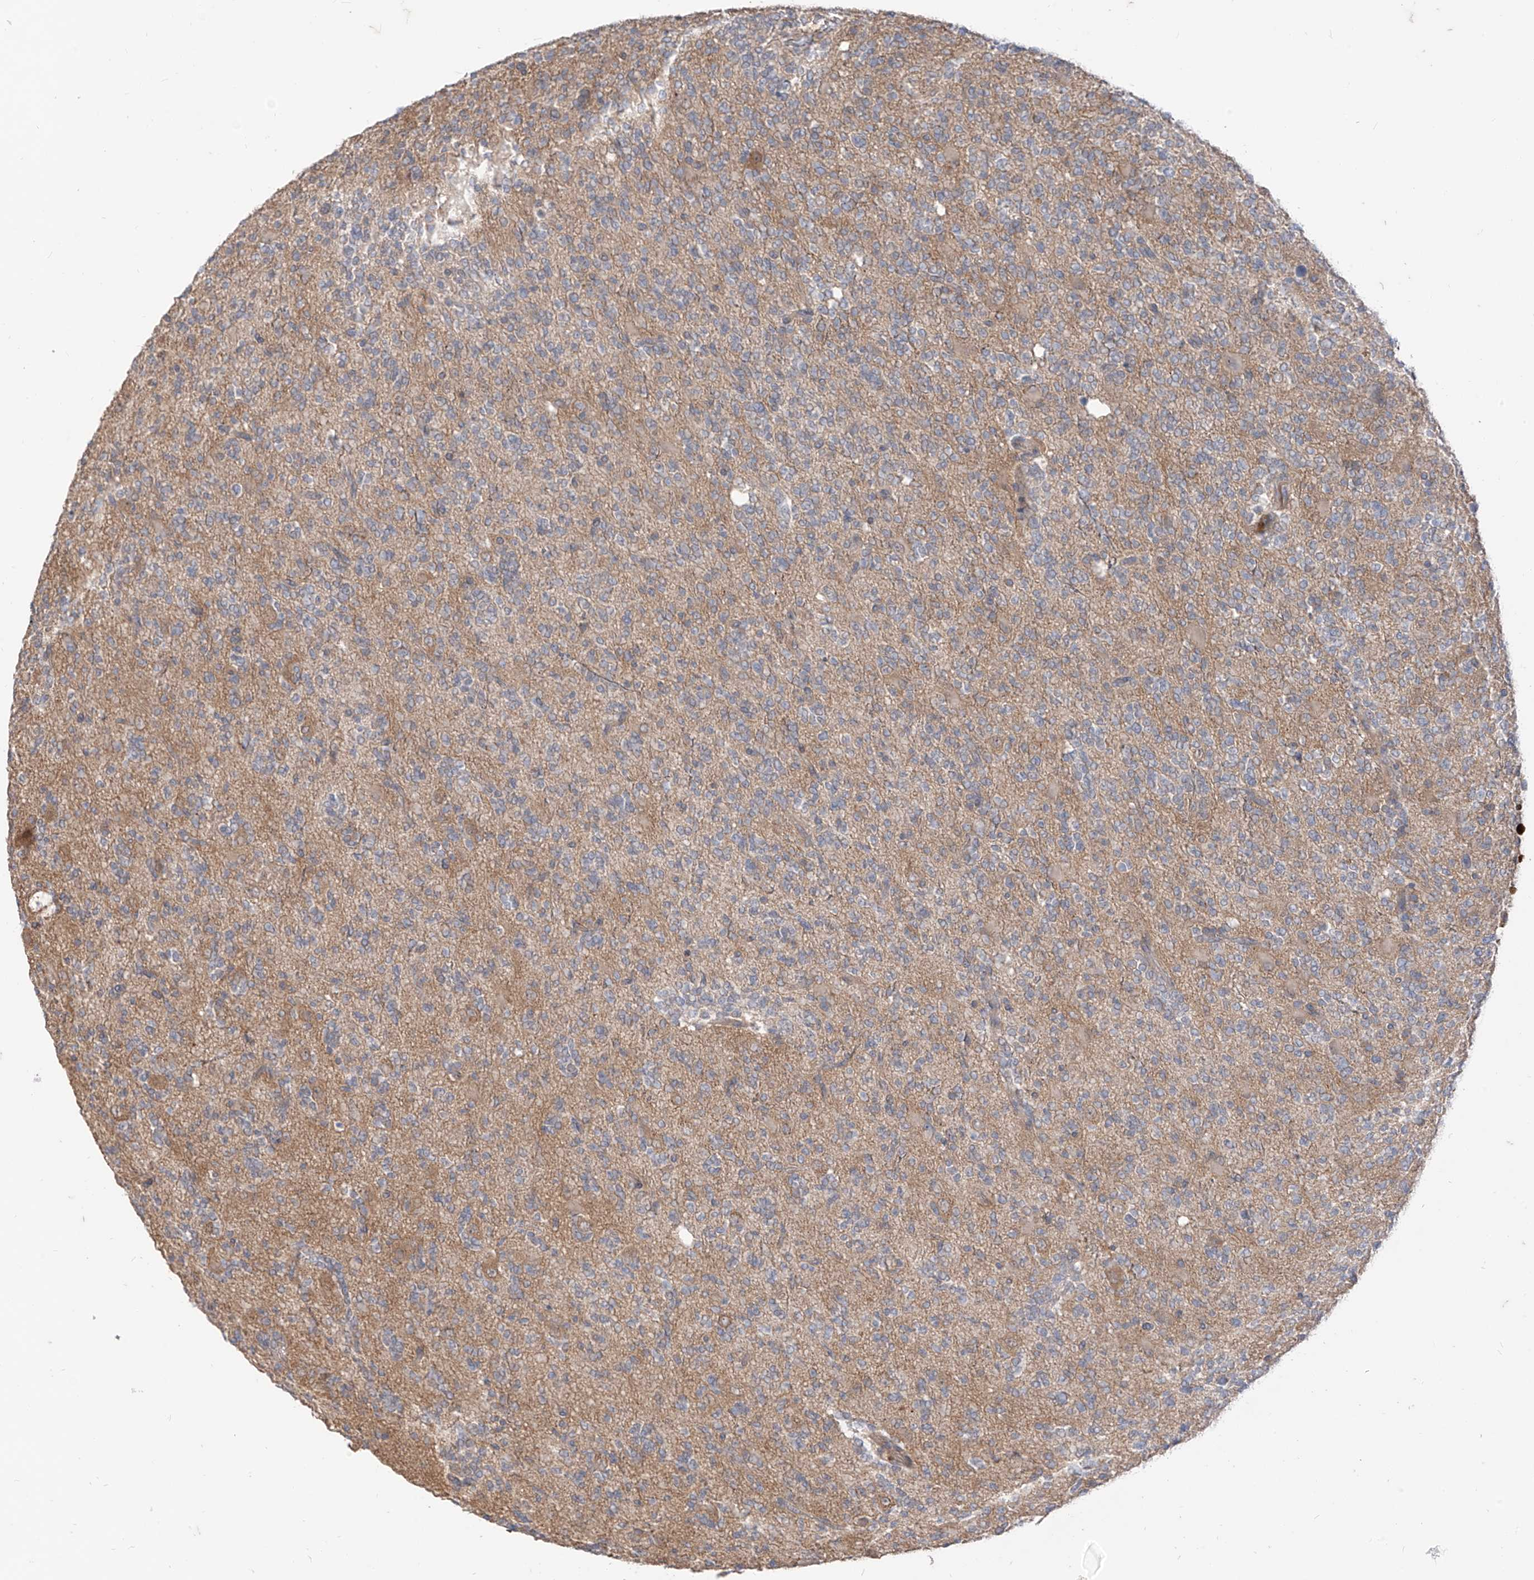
{"staining": {"intensity": "weak", "quantity": "25%-75%", "location": "cytoplasmic/membranous"}, "tissue": "glioma", "cell_type": "Tumor cells", "image_type": "cancer", "snomed": [{"axis": "morphology", "description": "Glioma, malignant, High grade"}, {"axis": "topography", "description": "Brain"}], "caption": "This photomicrograph displays IHC staining of human malignant glioma (high-grade), with low weak cytoplasmic/membranous staining in about 25%-75% of tumor cells.", "gene": "MTUS2", "patient": {"sex": "female", "age": 62}}